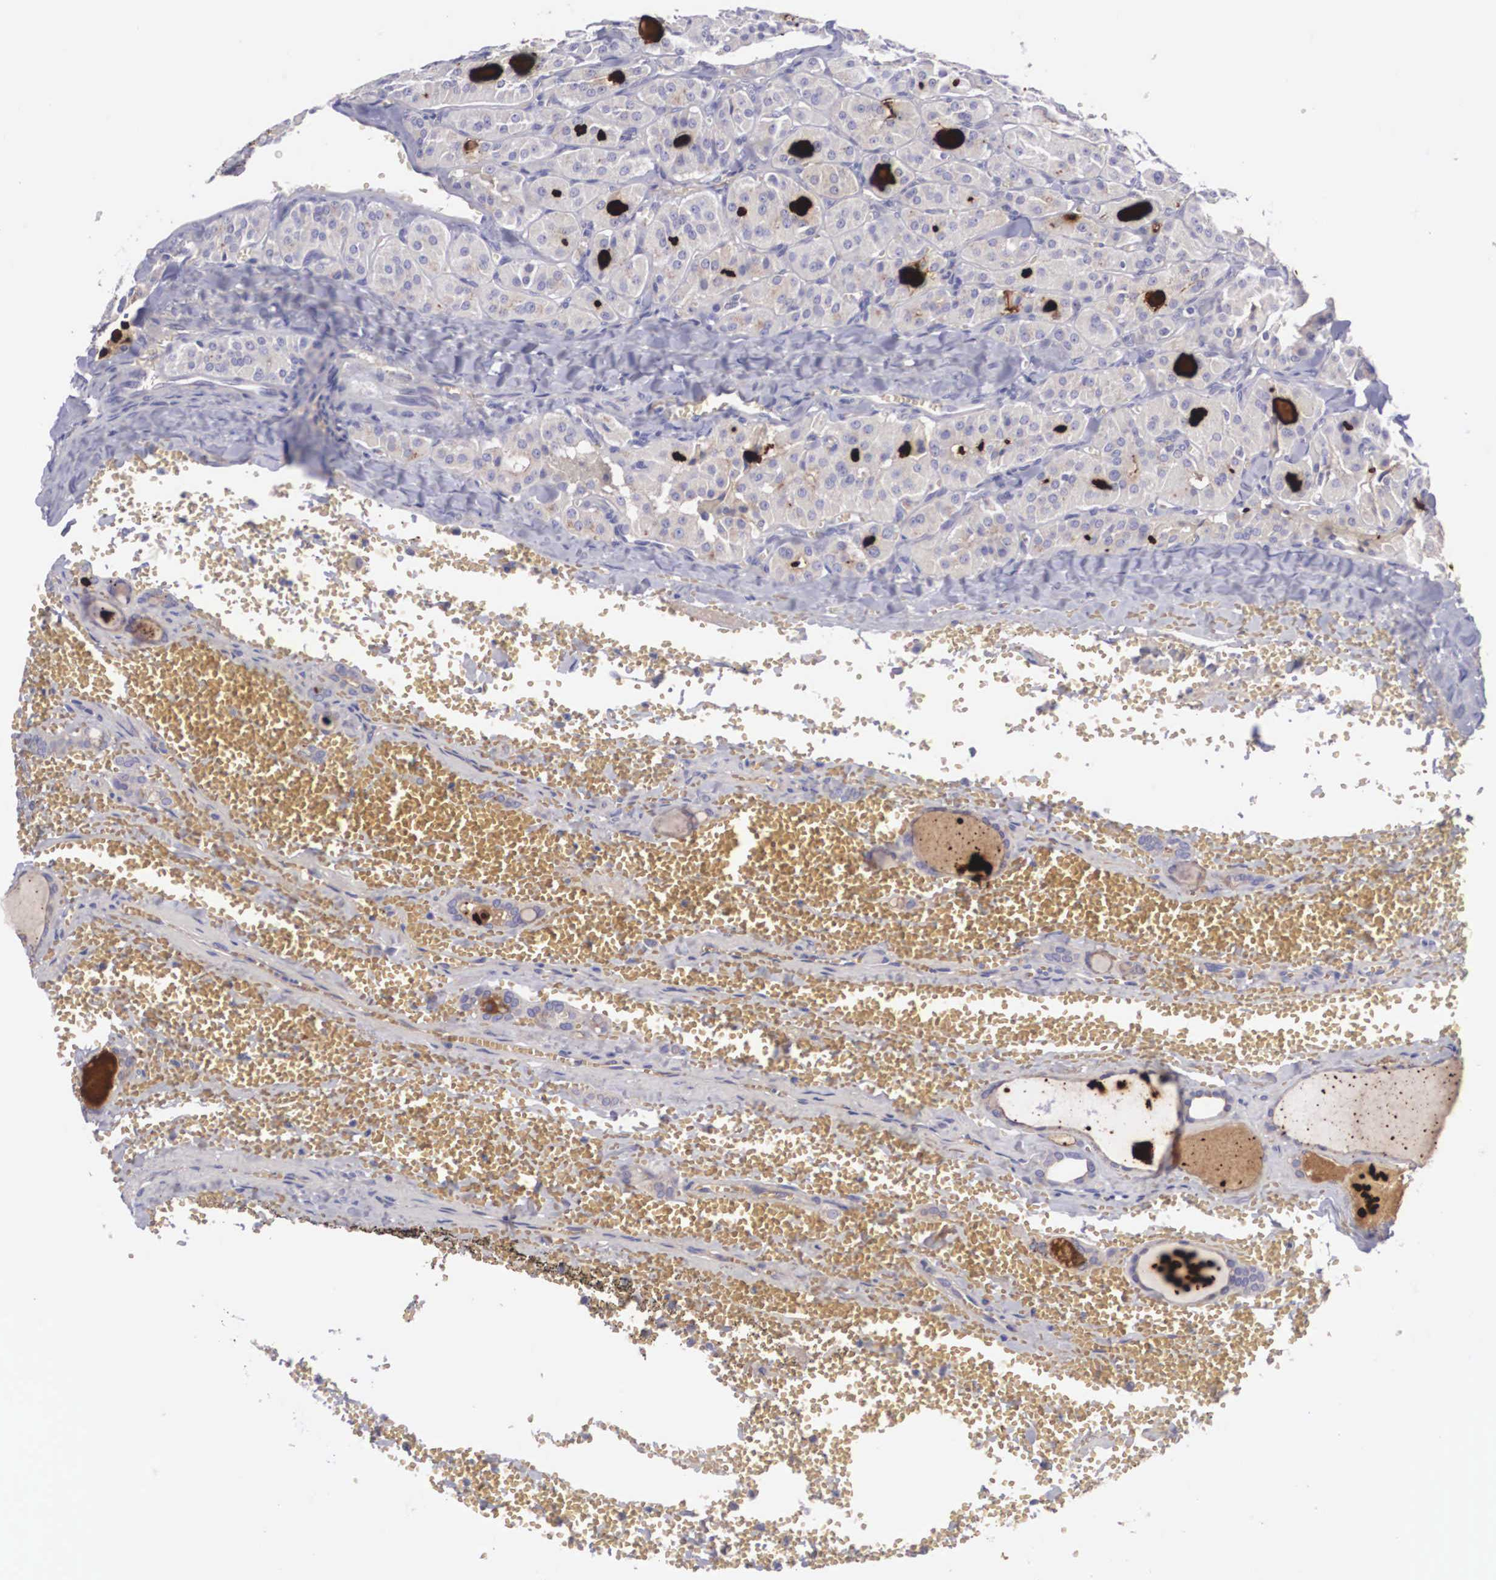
{"staining": {"intensity": "negative", "quantity": "none", "location": "none"}, "tissue": "thyroid cancer", "cell_type": "Tumor cells", "image_type": "cancer", "snomed": [{"axis": "morphology", "description": "Carcinoma, NOS"}, {"axis": "topography", "description": "Thyroid gland"}], "caption": "High power microscopy histopathology image of an immunohistochemistry histopathology image of thyroid cancer, revealing no significant staining in tumor cells. (Brightfield microscopy of DAB (3,3'-diaminobenzidine) immunohistochemistry at high magnification).", "gene": "CLU", "patient": {"sex": "male", "age": 76}}